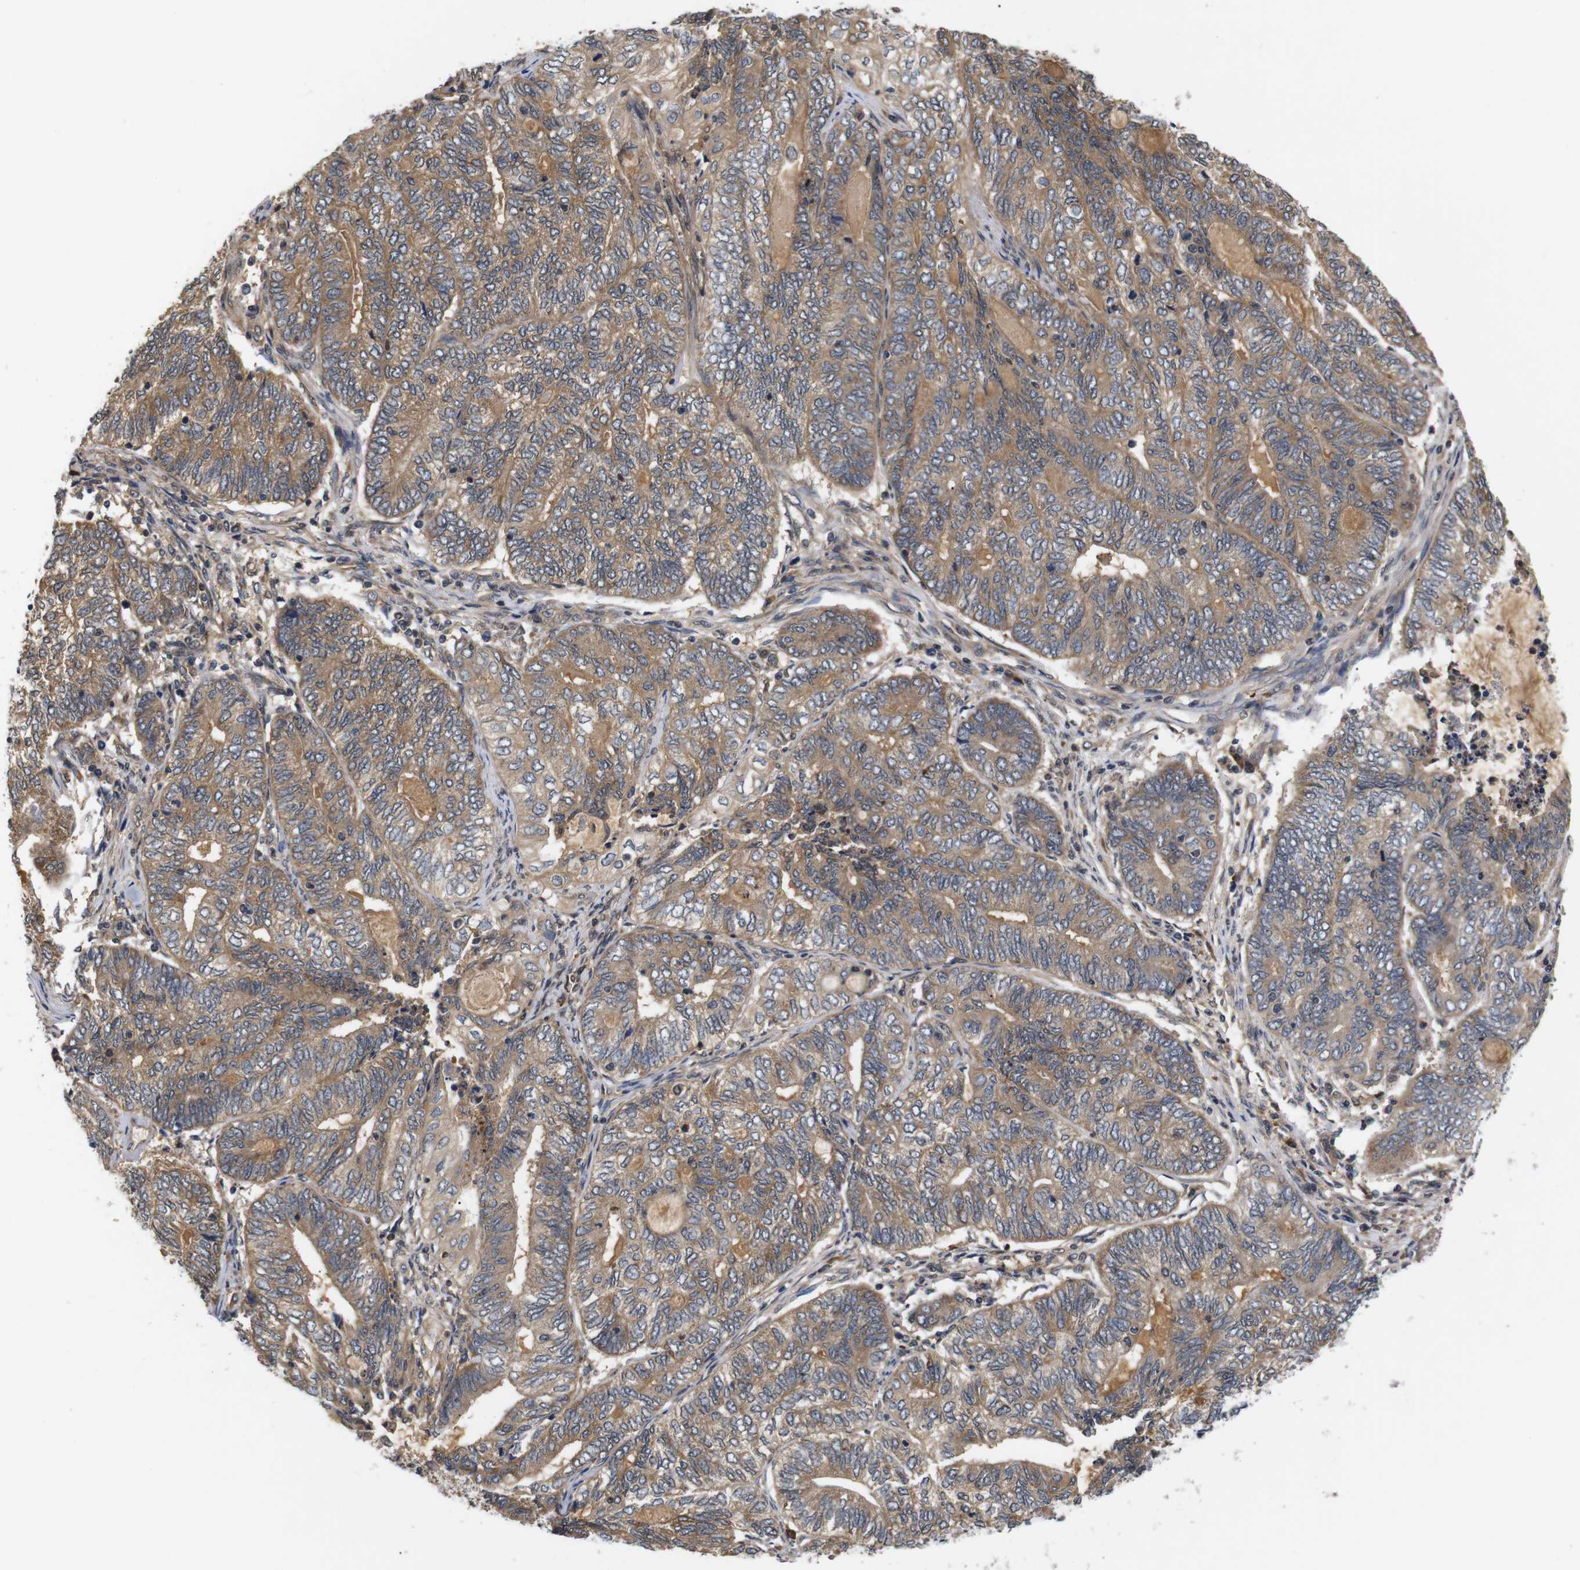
{"staining": {"intensity": "moderate", "quantity": ">75%", "location": "cytoplasmic/membranous"}, "tissue": "endometrial cancer", "cell_type": "Tumor cells", "image_type": "cancer", "snomed": [{"axis": "morphology", "description": "Adenocarcinoma, NOS"}, {"axis": "topography", "description": "Uterus"}, {"axis": "topography", "description": "Endometrium"}], "caption": "A brown stain labels moderate cytoplasmic/membranous staining of a protein in adenocarcinoma (endometrial) tumor cells.", "gene": "RIPK1", "patient": {"sex": "female", "age": 70}}